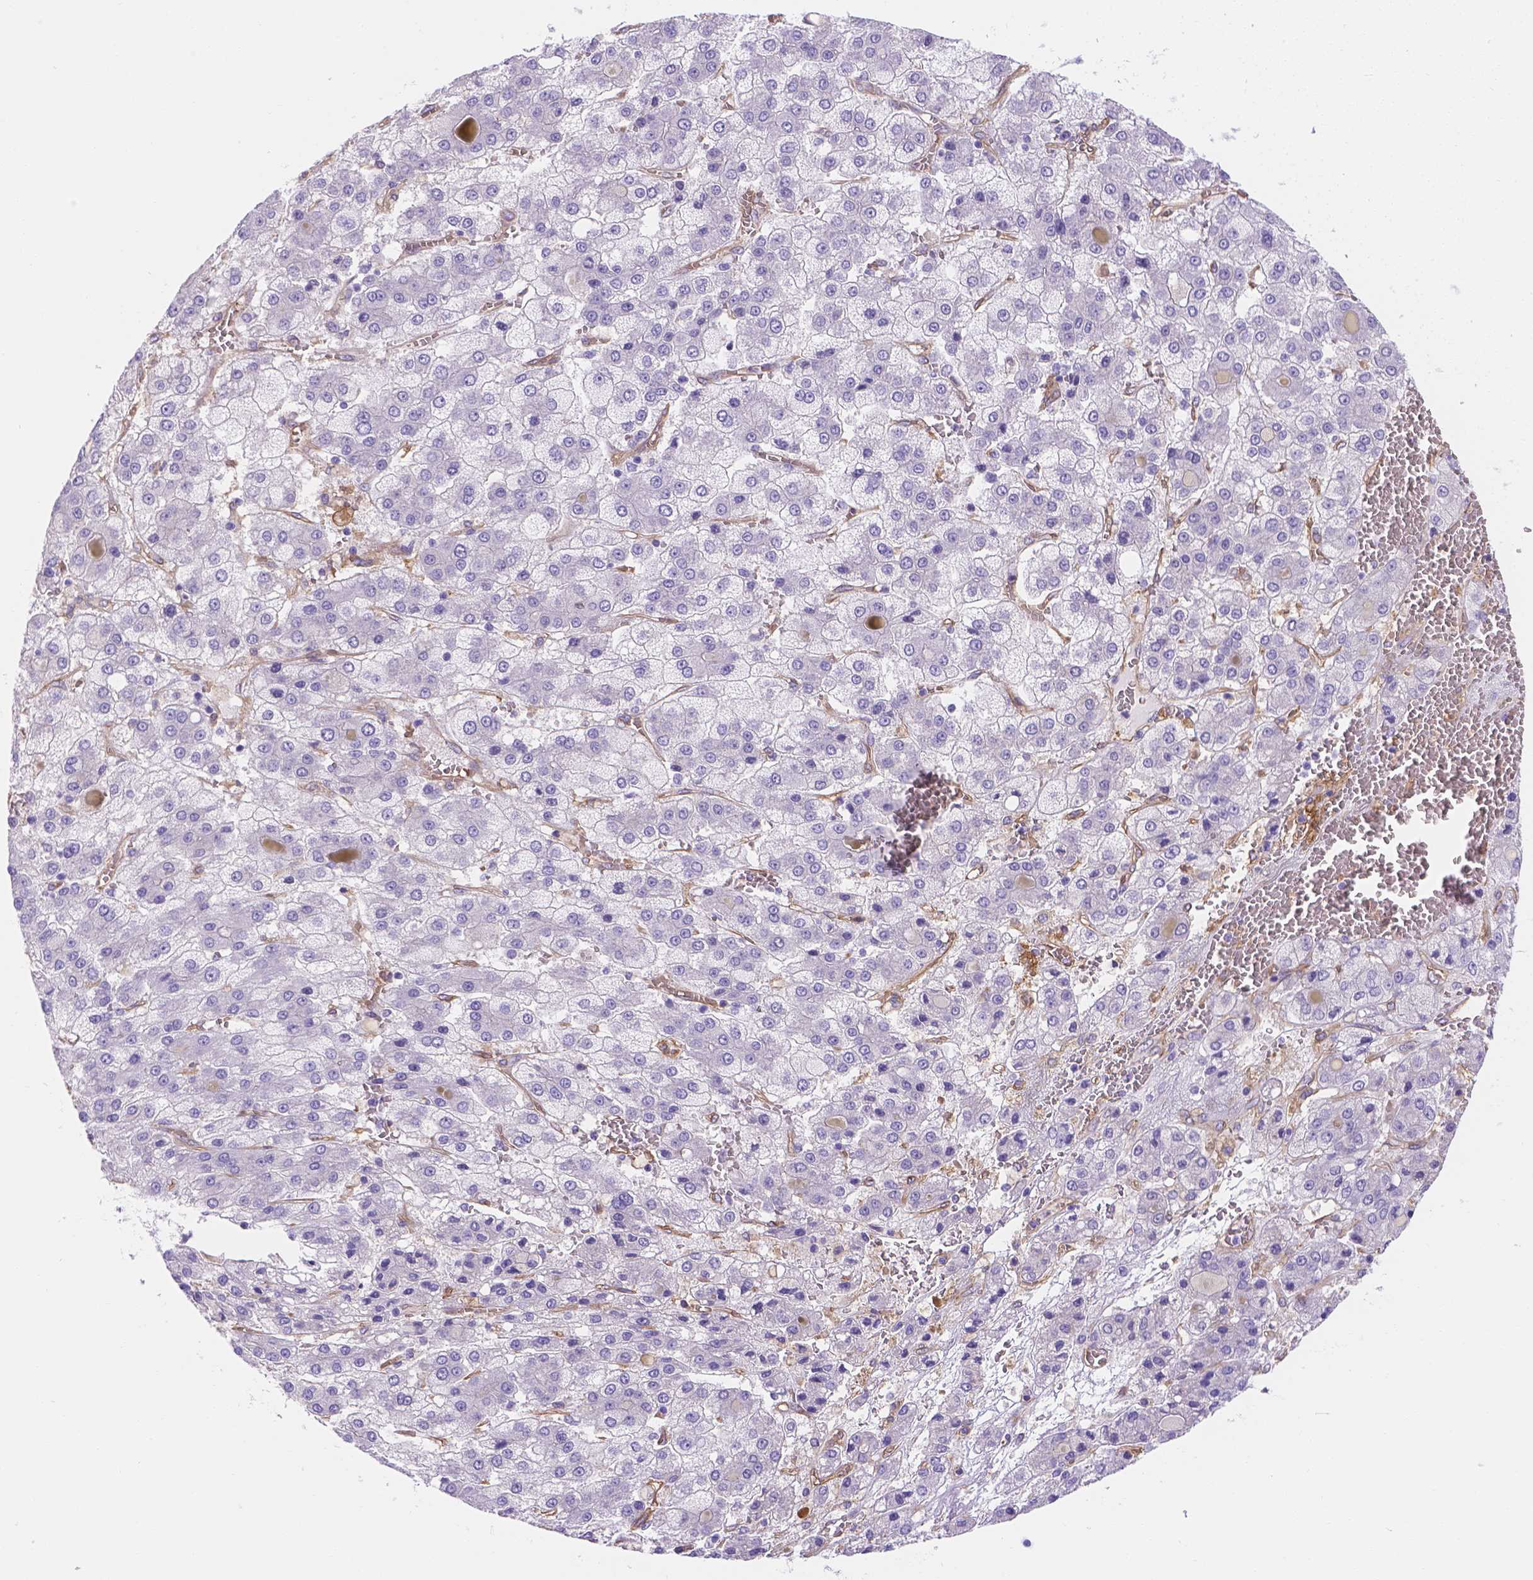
{"staining": {"intensity": "negative", "quantity": "none", "location": "none"}, "tissue": "liver cancer", "cell_type": "Tumor cells", "image_type": "cancer", "snomed": [{"axis": "morphology", "description": "Carcinoma, Hepatocellular, NOS"}, {"axis": "topography", "description": "Liver"}], "caption": "High power microscopy micrograph of an immunohistochemistry histopathology image of liver hepatocellular carcinoma, revealing no significant staining in tumor cells. (Brightfield microscopy of DAB immunohistochemistry at high magnification).", "gene": "SLC40A1", "patient": {"sex": "male", "age": 73}}